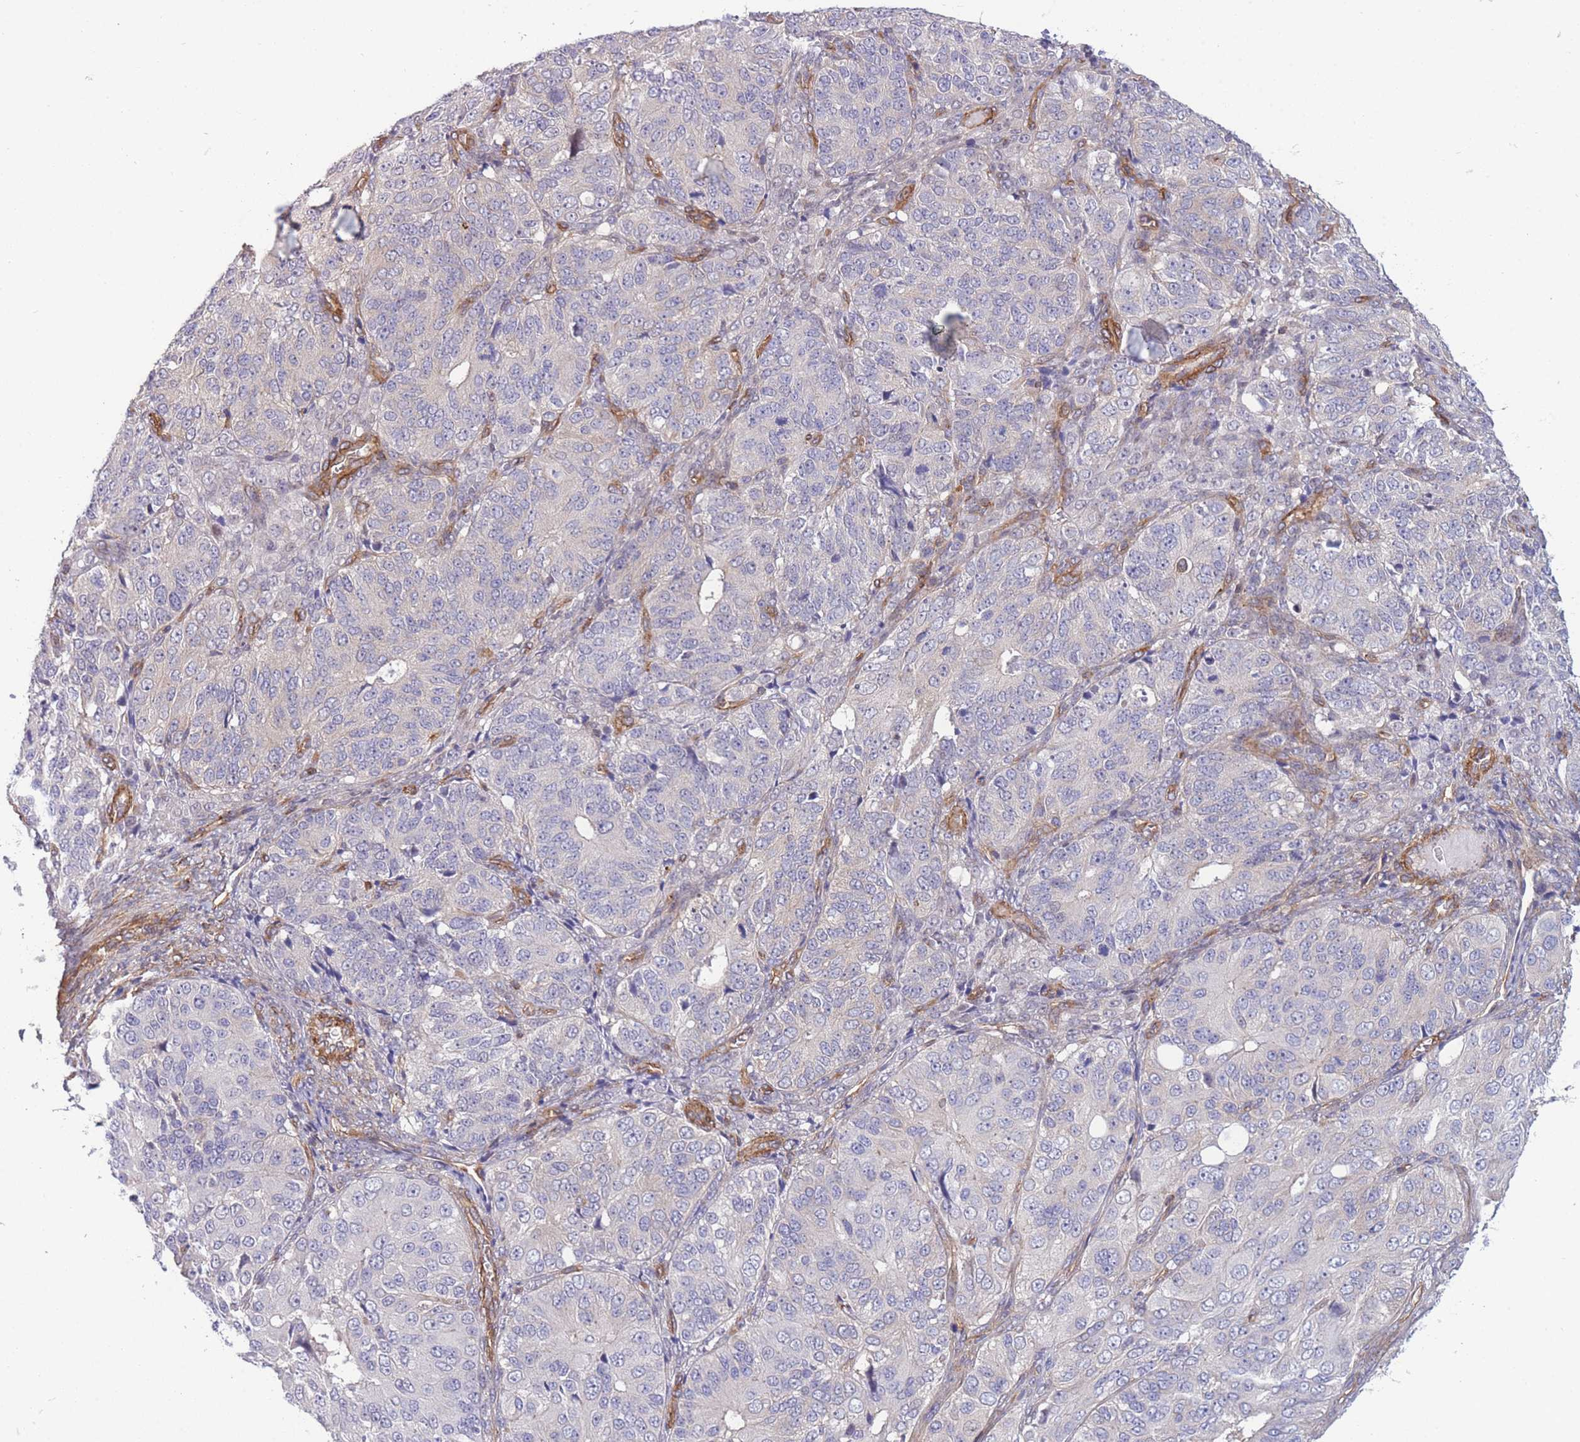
{"staining": {"intensity": "moderate", "quantity": "<25%", "location": "cytoplasmic/membranous"}, "tissue": "ovarian cancer", "cell_type": "Tumor cells", "image_type": "cancer", "snomed": [{"axis": "morphology", "description": "Carcinoma, endometroid"}, {"axis": "topography", "description": "Ovary"}], "caption": "Protein staining of ovarian cancer tissue demonstrates moderate cytoplasmic/membranous expression in approximately <25% of tumor cells.", "gene": "CDC25B", "patient": {"sex": "female", "age": 51}}